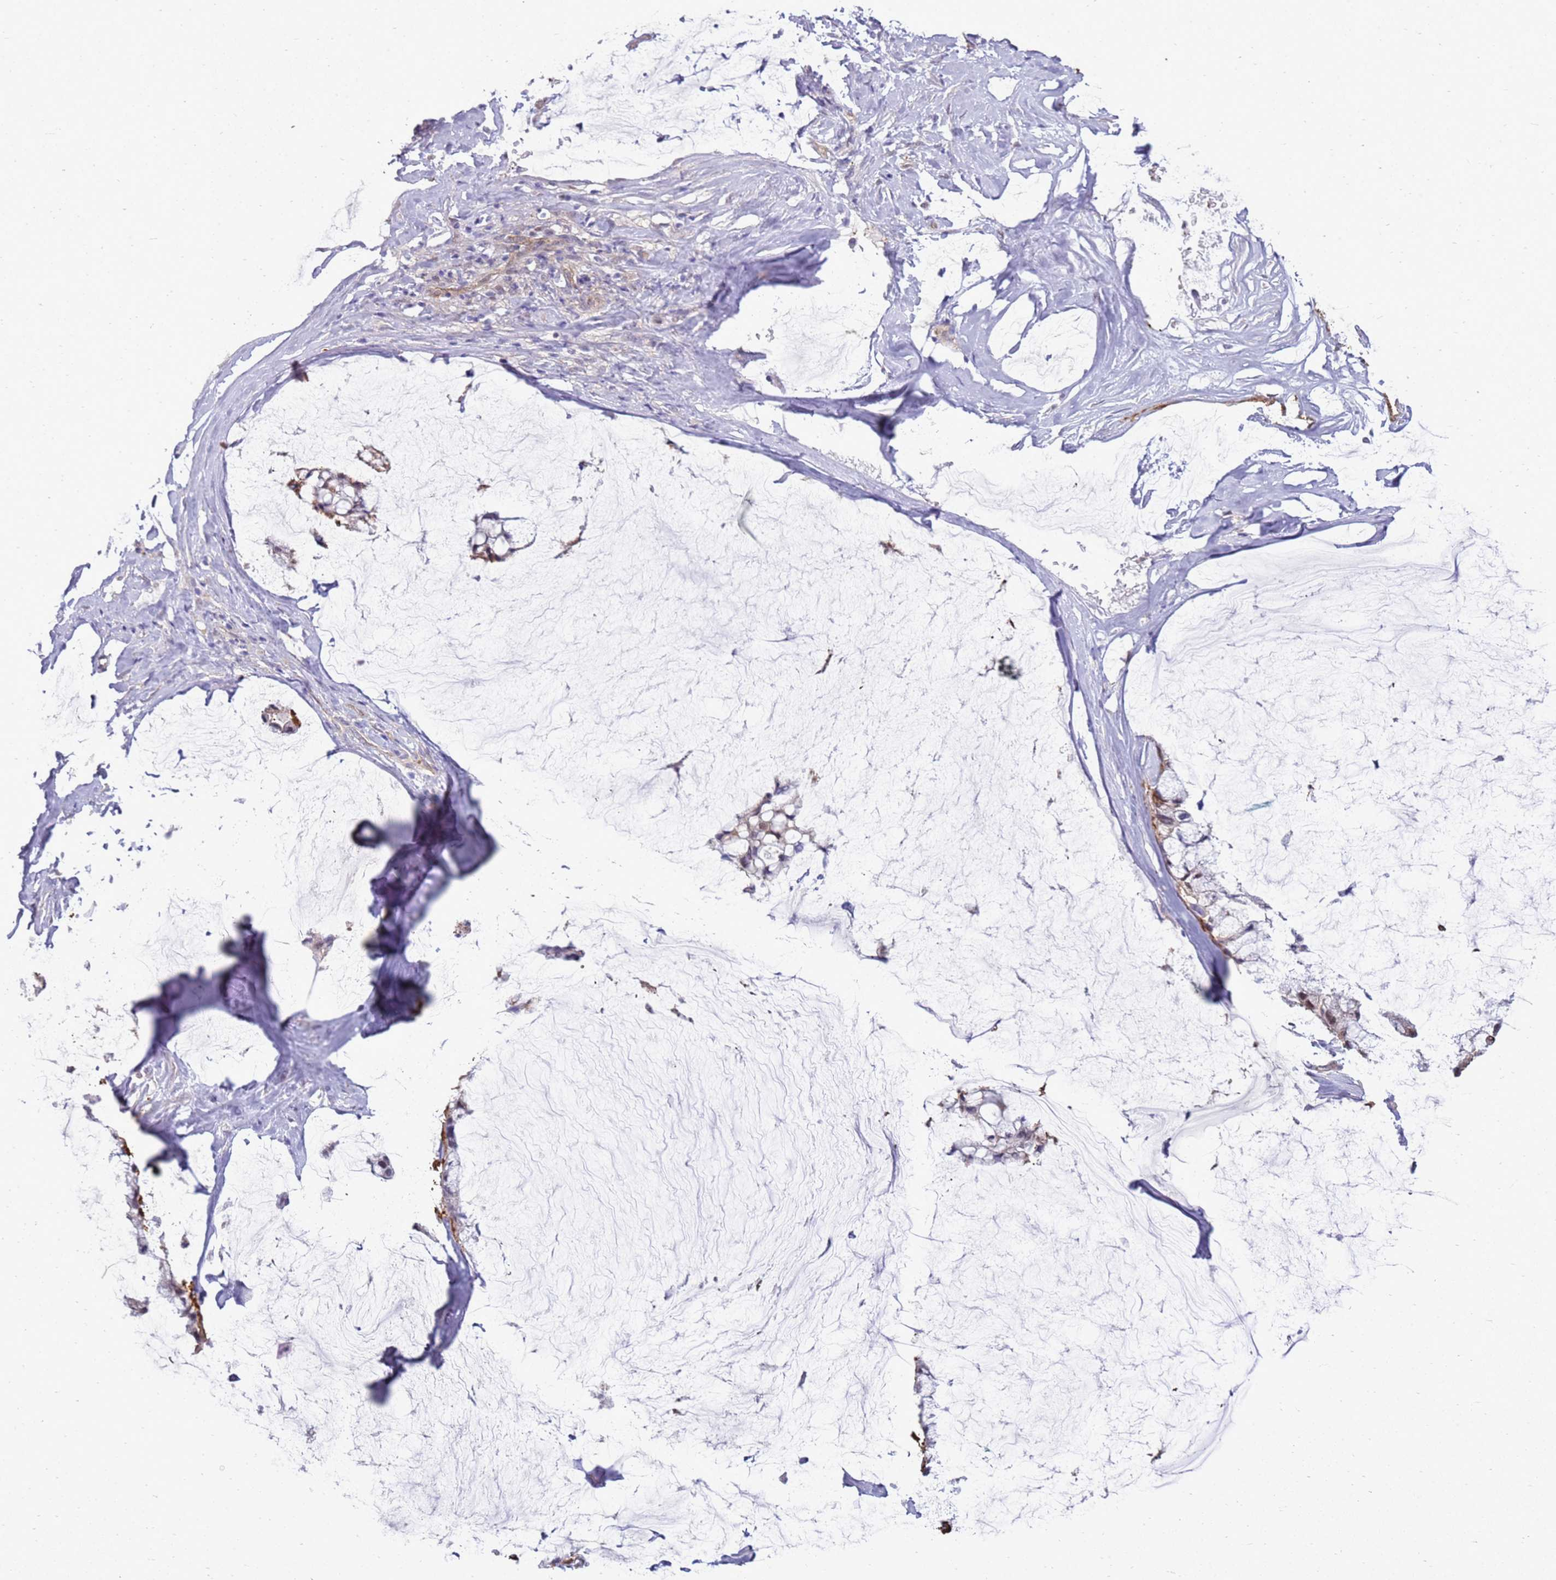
{"staining": {"intensity": "weak", "quantity": ">75%", "location": "cytoplasmic/membranous"}, "tissue": "ovarian cancer", "cell_type": "Tumor cells", "image_type": "cancer", "snomed": [{"axis": "morphology", "description": "Cystadenocarcinoma, mucinous, NOS"}, {"axis": "topography", "description": "Ovary"}], "caption": "This micrograph exhibits immunohistochemistry staining of human ovarian cancer, with low weak cytoplasmic/membranous staining in about >75% of tumor cells.", "gene": "YWHAE", "patient": {"sex": "female", "age": 39}}